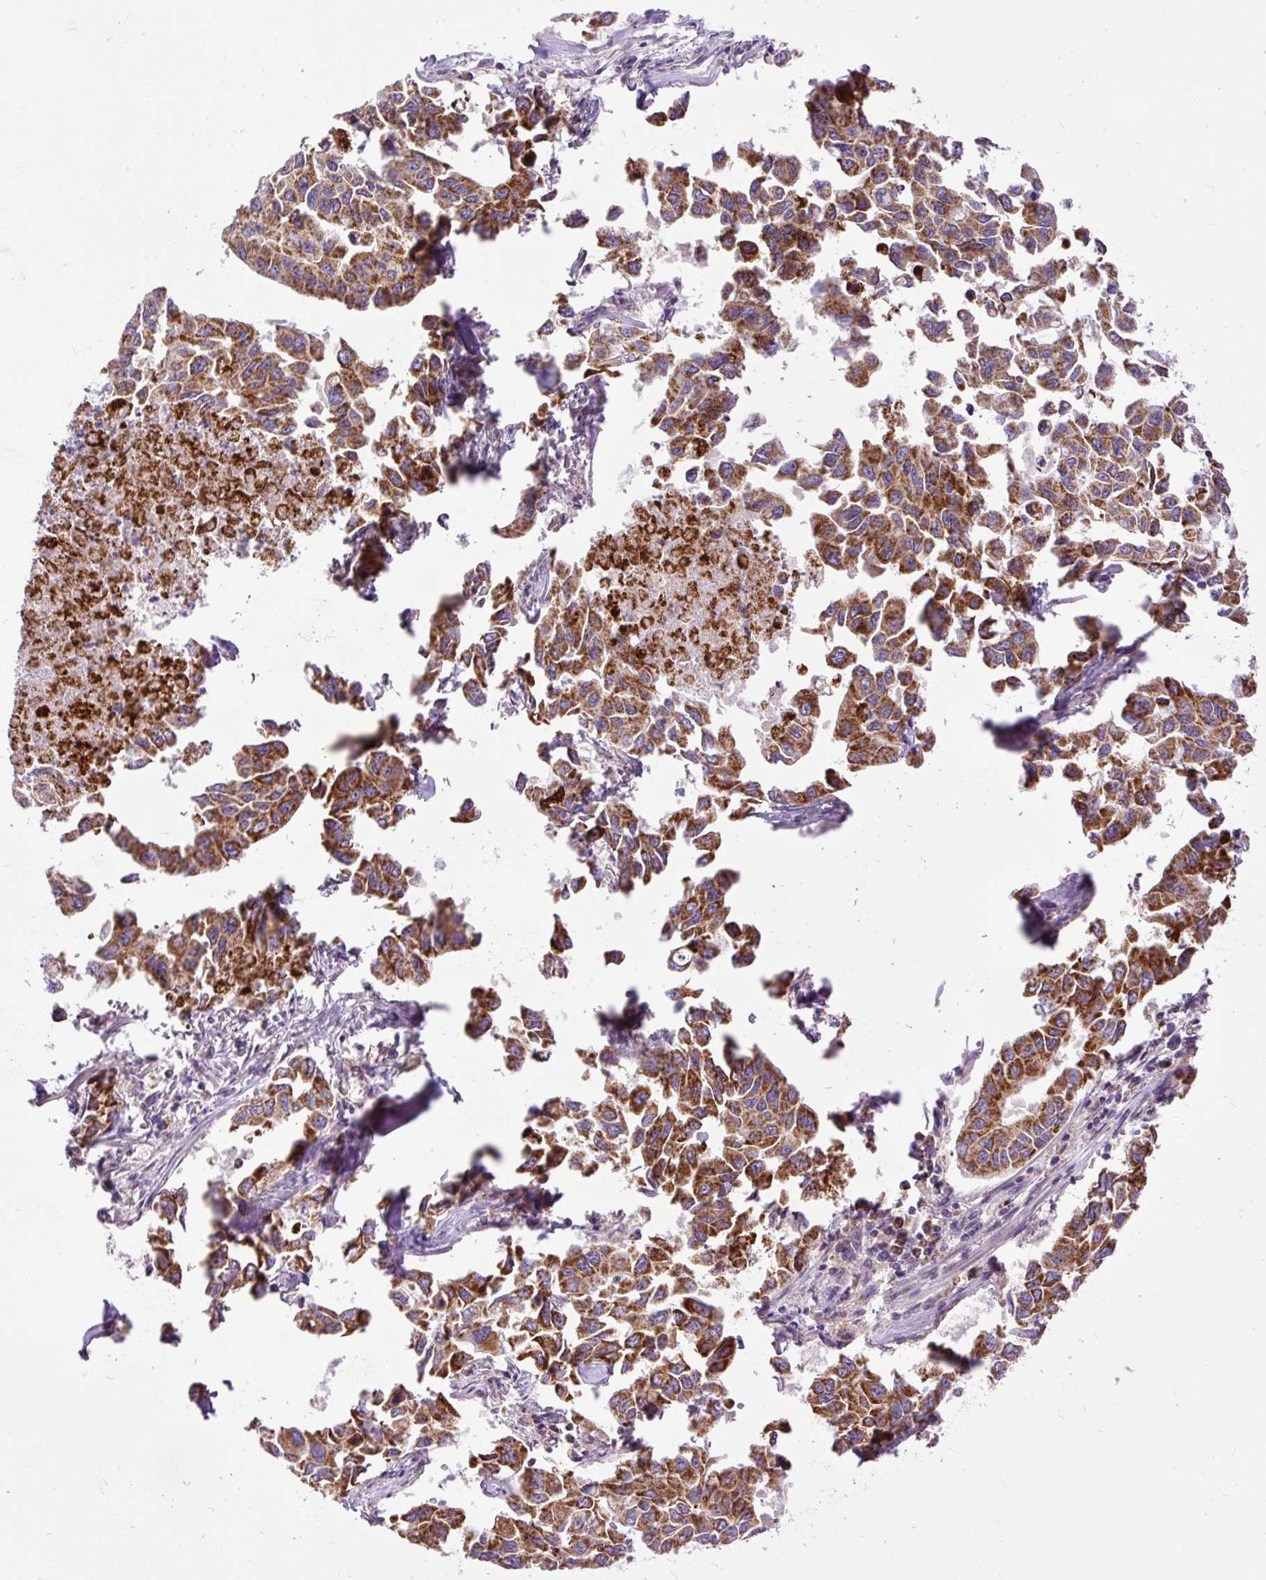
{"staining": {"intensity": "moderate", "quantity": ">75%", "location": "cytoplasmic/membranous"}, "tissue": "lung cancer", "cell_type": "Tumor cells", "image_type": "cancer", "snomed": [{"axis": "morphology", "description": "Adenocarcinoma, NOS"}, {"axis": "topography", "description": "Lung"}], "caption": "Tumor cells show medium levels of moderate cytoplasmic/membranous expression in approximately >75% of cells in human lung cancer.", "gene": "TOMM40", "patient": {"sex": "male", "age": 64}}